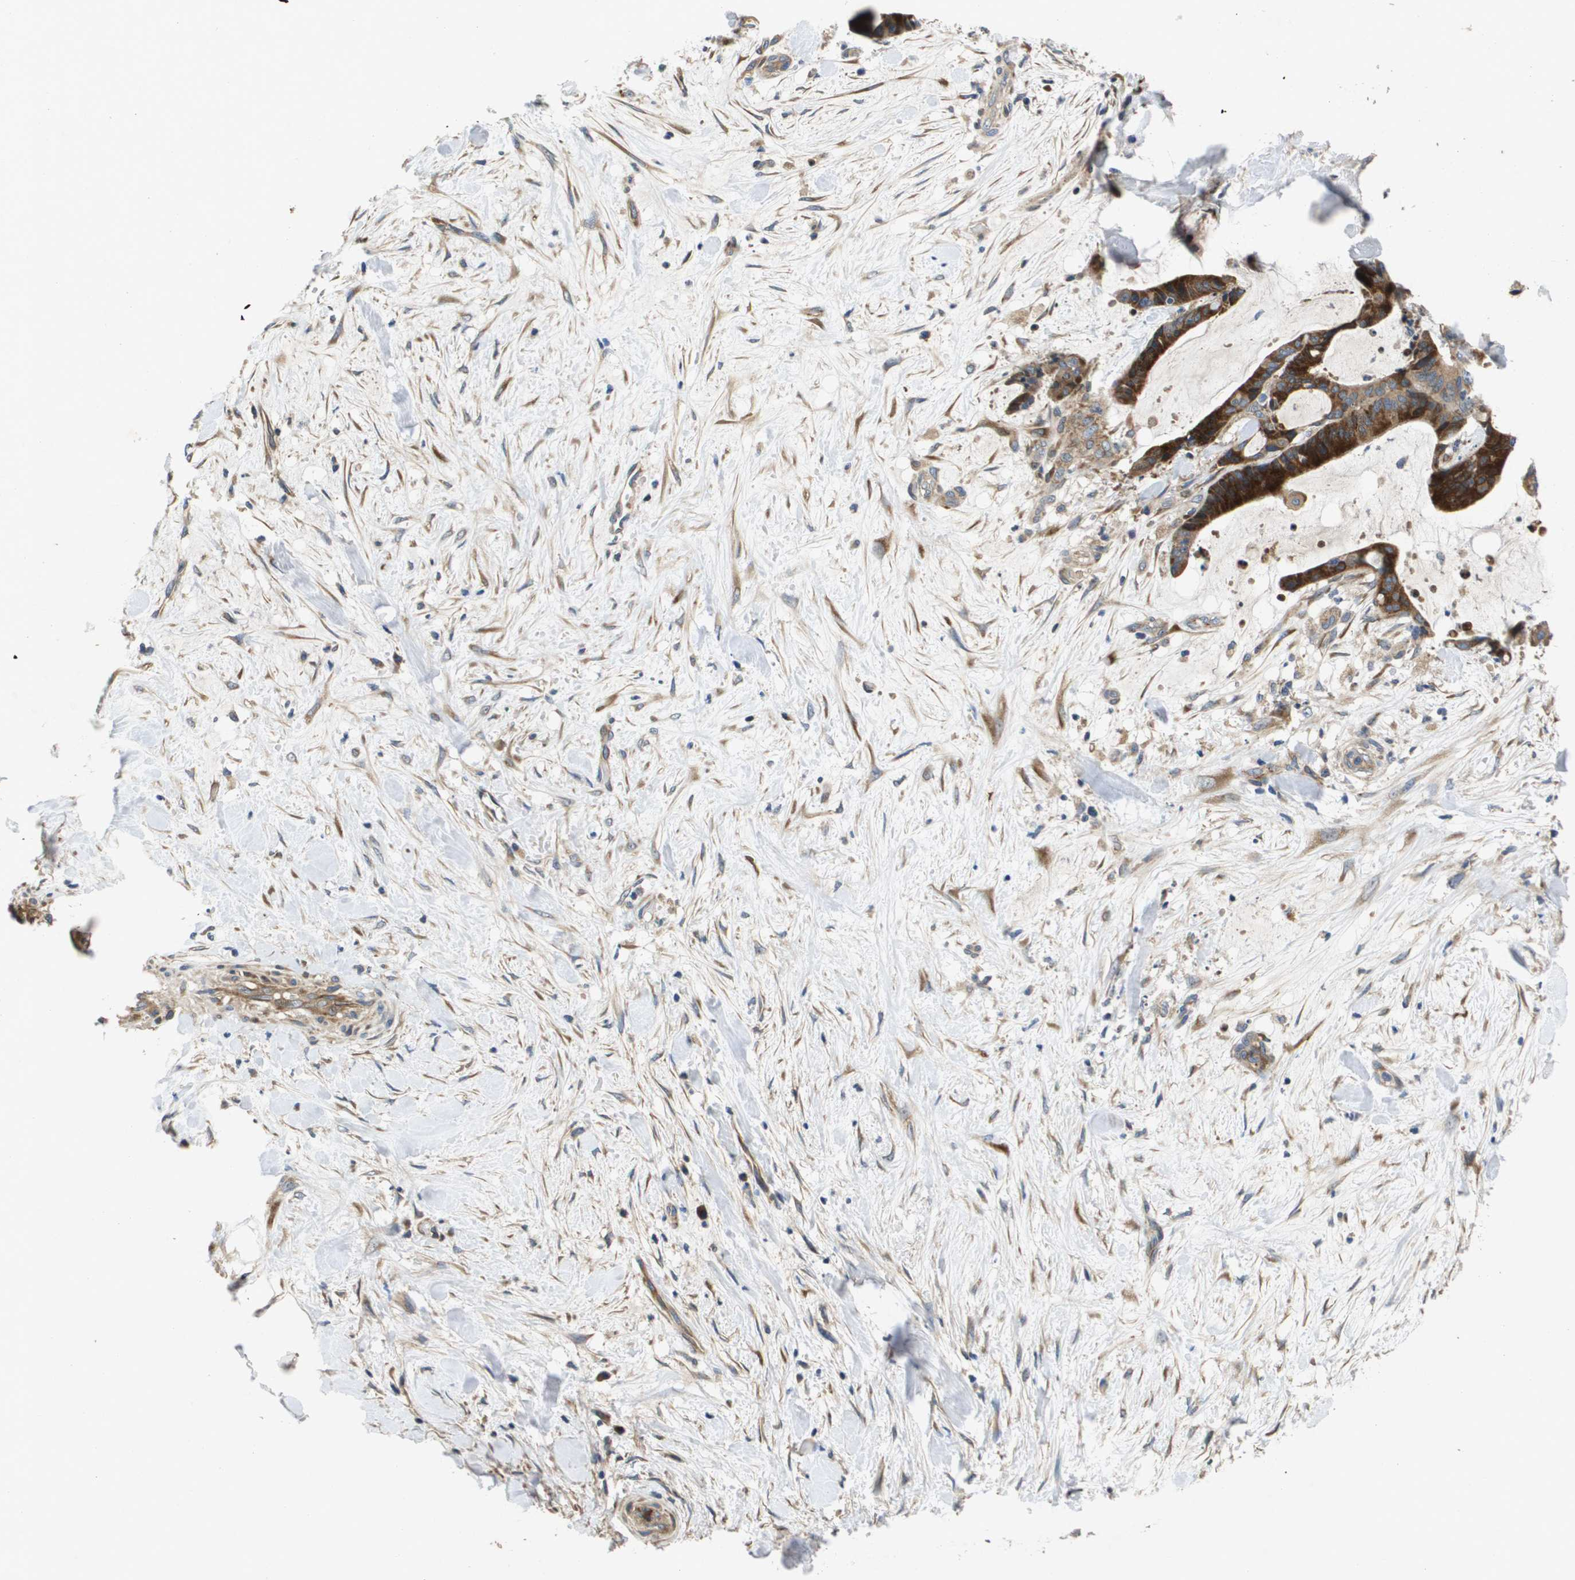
{"staining": {"intensity": "strong", "quantity": ">75%", "location": "cytoplasmic/membranous"}, "tissue": "liver cancer", "cell_type": "Tumor cells", "image_type": "cancer", "snomed": [{"axis": "morphology", "description": "Cholangiocarcinoma"}, {"axis": "topography", "description": "Liver"}], "caption": "An image of liver cholangiocarcinoma stained for a protein shows strong cytoplasmic/membranous brown staining in tumor cells. The staining is performed using DAB brown chromogen to label protein expression. The nuclei are counter-stained blue using hematoxylin.", "gene": "ENTPD2", "patient": {"sex": "female", "age": 73}}